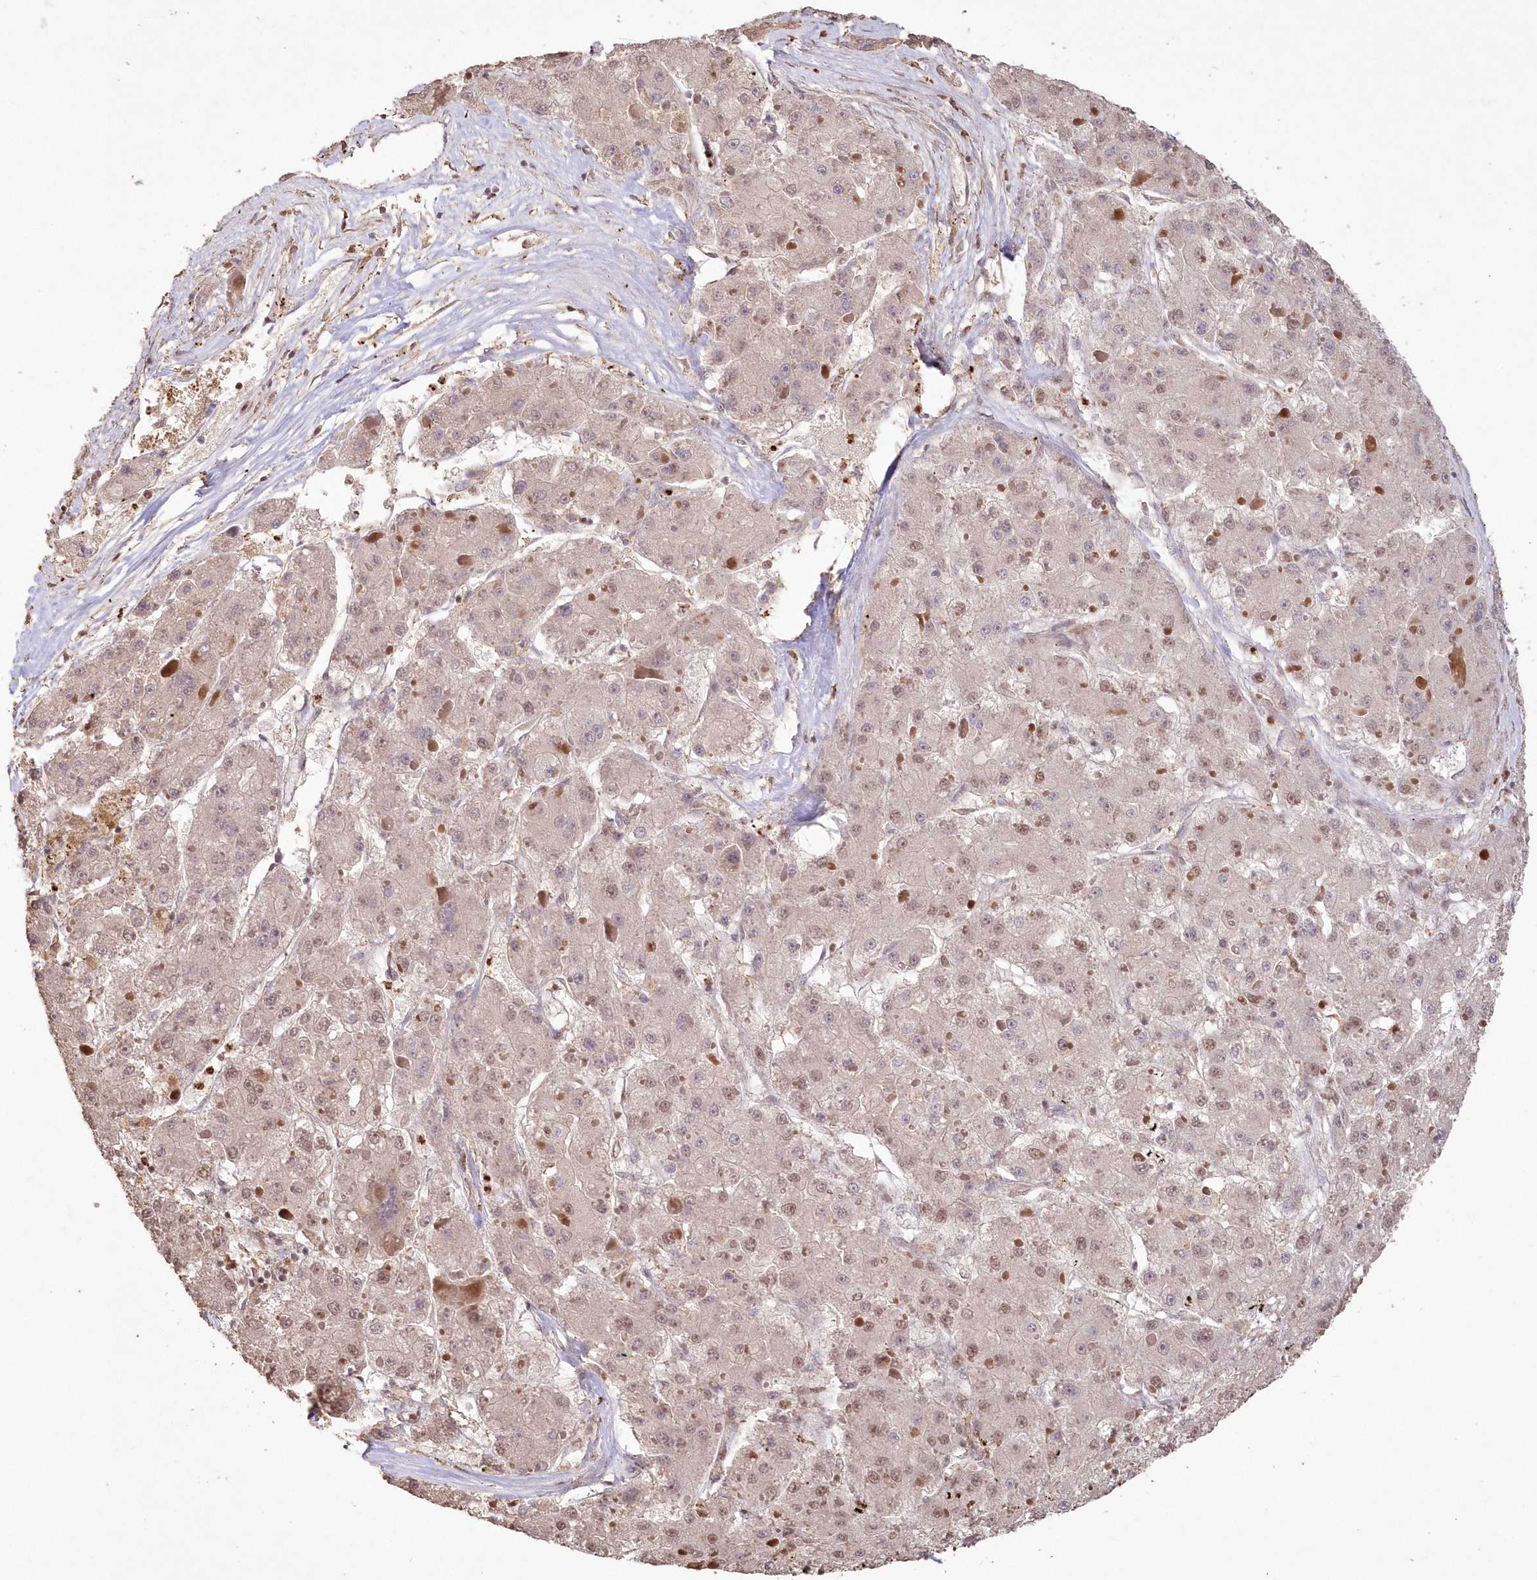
{"staining": {"intensity": "weak", "quantity": "25%-75%", "location": "nuclear"}, "tissue": "liver cancer", "cell_type": "Tumor cells", "image_type": "cancer", "snomed": [{"axis": "morphology", "description": "Carcinoma, Hepatocellular, NOS"}, {"axis": "topography", "description": "Liver"}], "caption": "There is low levels of weak nuclear expression in tumor cells of hepatocellular carcinoma (liver), as demonstrated by immunohistochemical staining (brown color).", "gene": "PDS5A", "patient": {"sex": "female", "age": 73}}